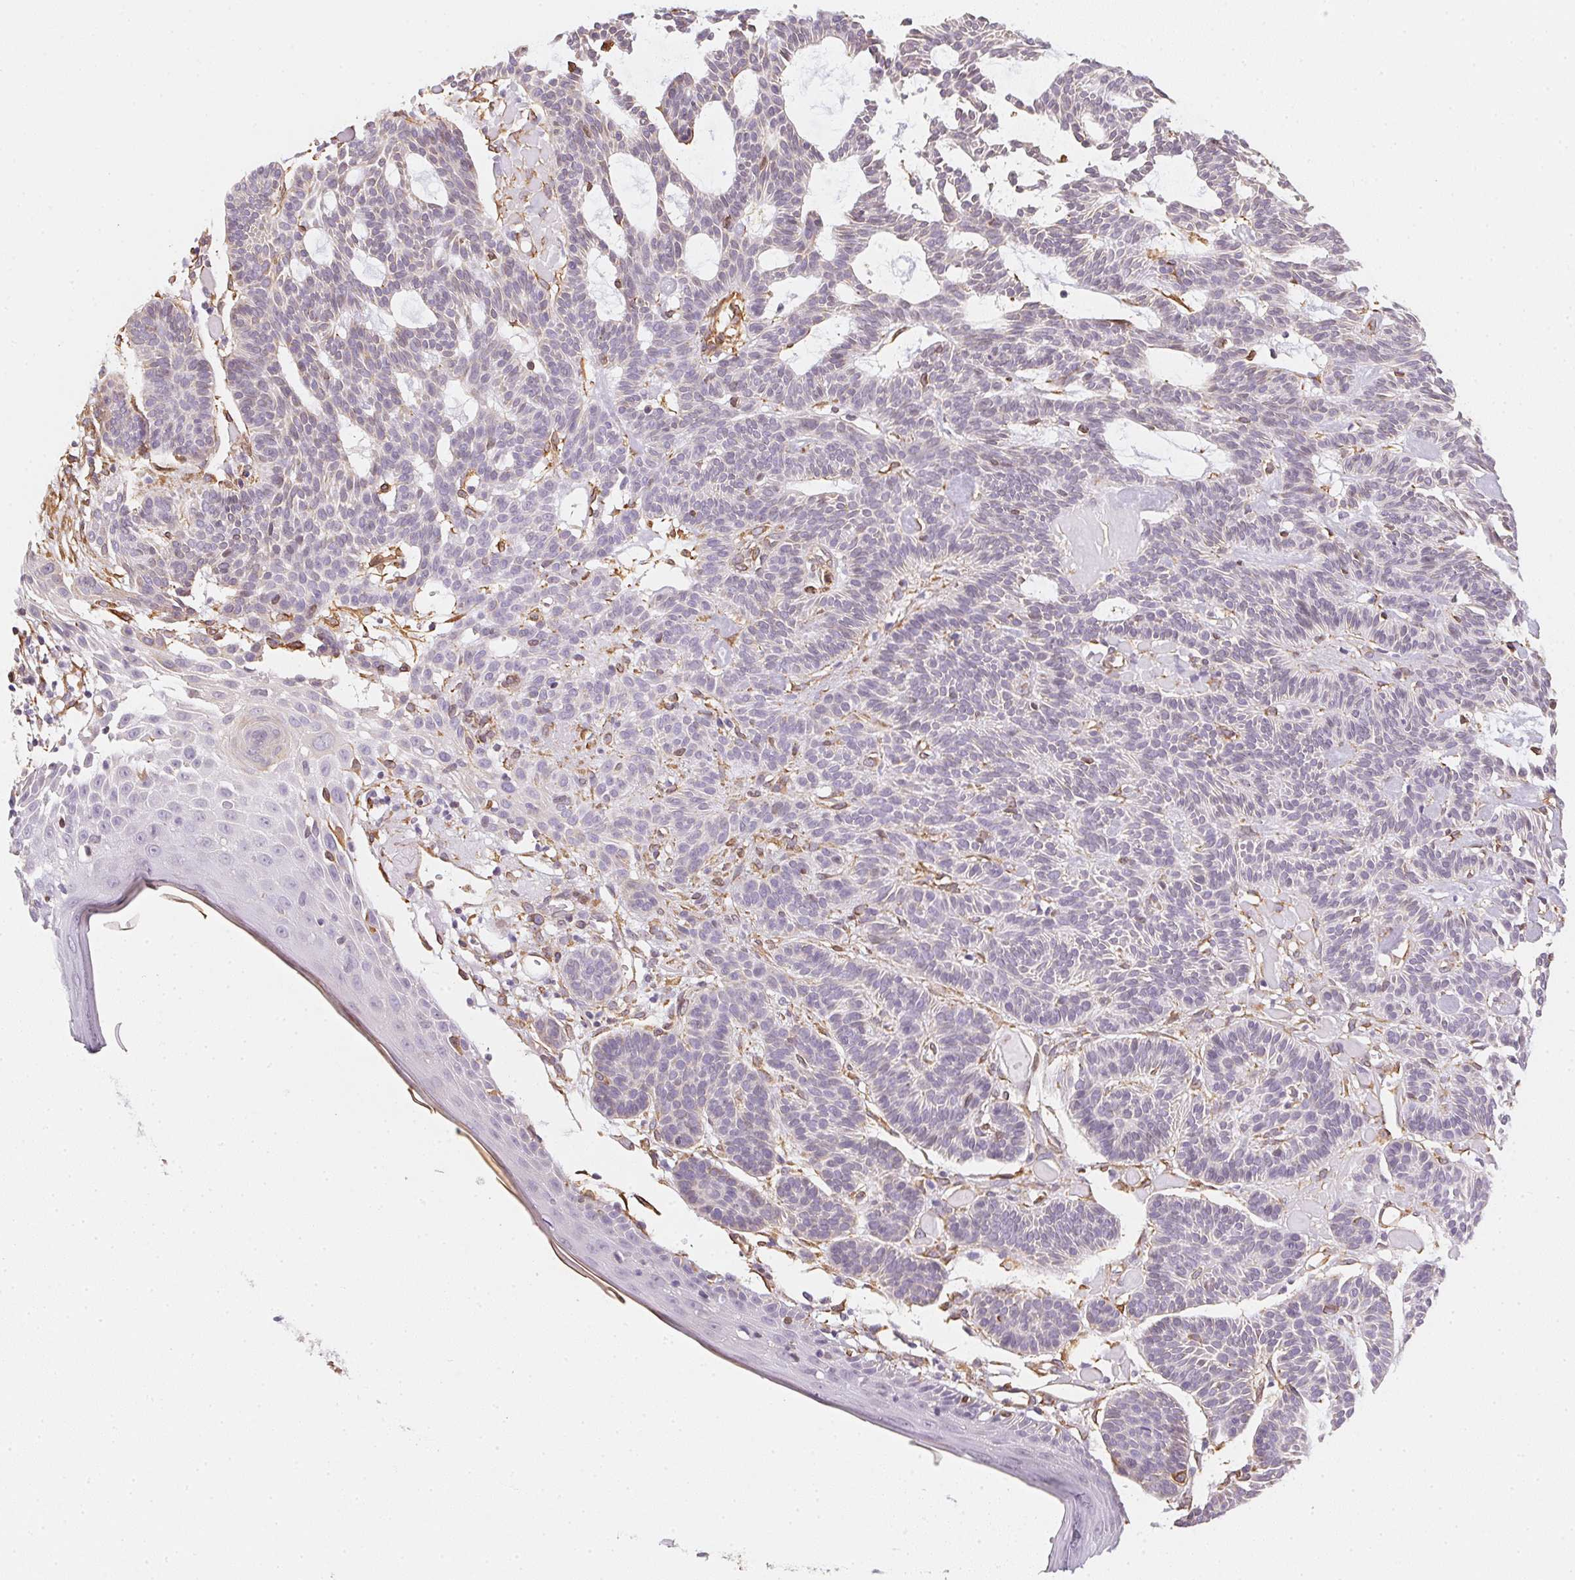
{"staining": {"intensity": "negative", "quantity": "none", "location": "none"}, "tissue": "skin cancer", "cell_type": "Tumor cells", "image_type": "cancer", "snomed": [{"axis": "morphology", "description": "Basal cell carcinoma"}, {"axis": "topography", "description": "Skin"}], "caption": "The image exhibits no staining of tumor cells in skin cancer (basal cell carcinoma).", "gene": "RSBN1", "patient": {"sex": "male", "age": 85}}